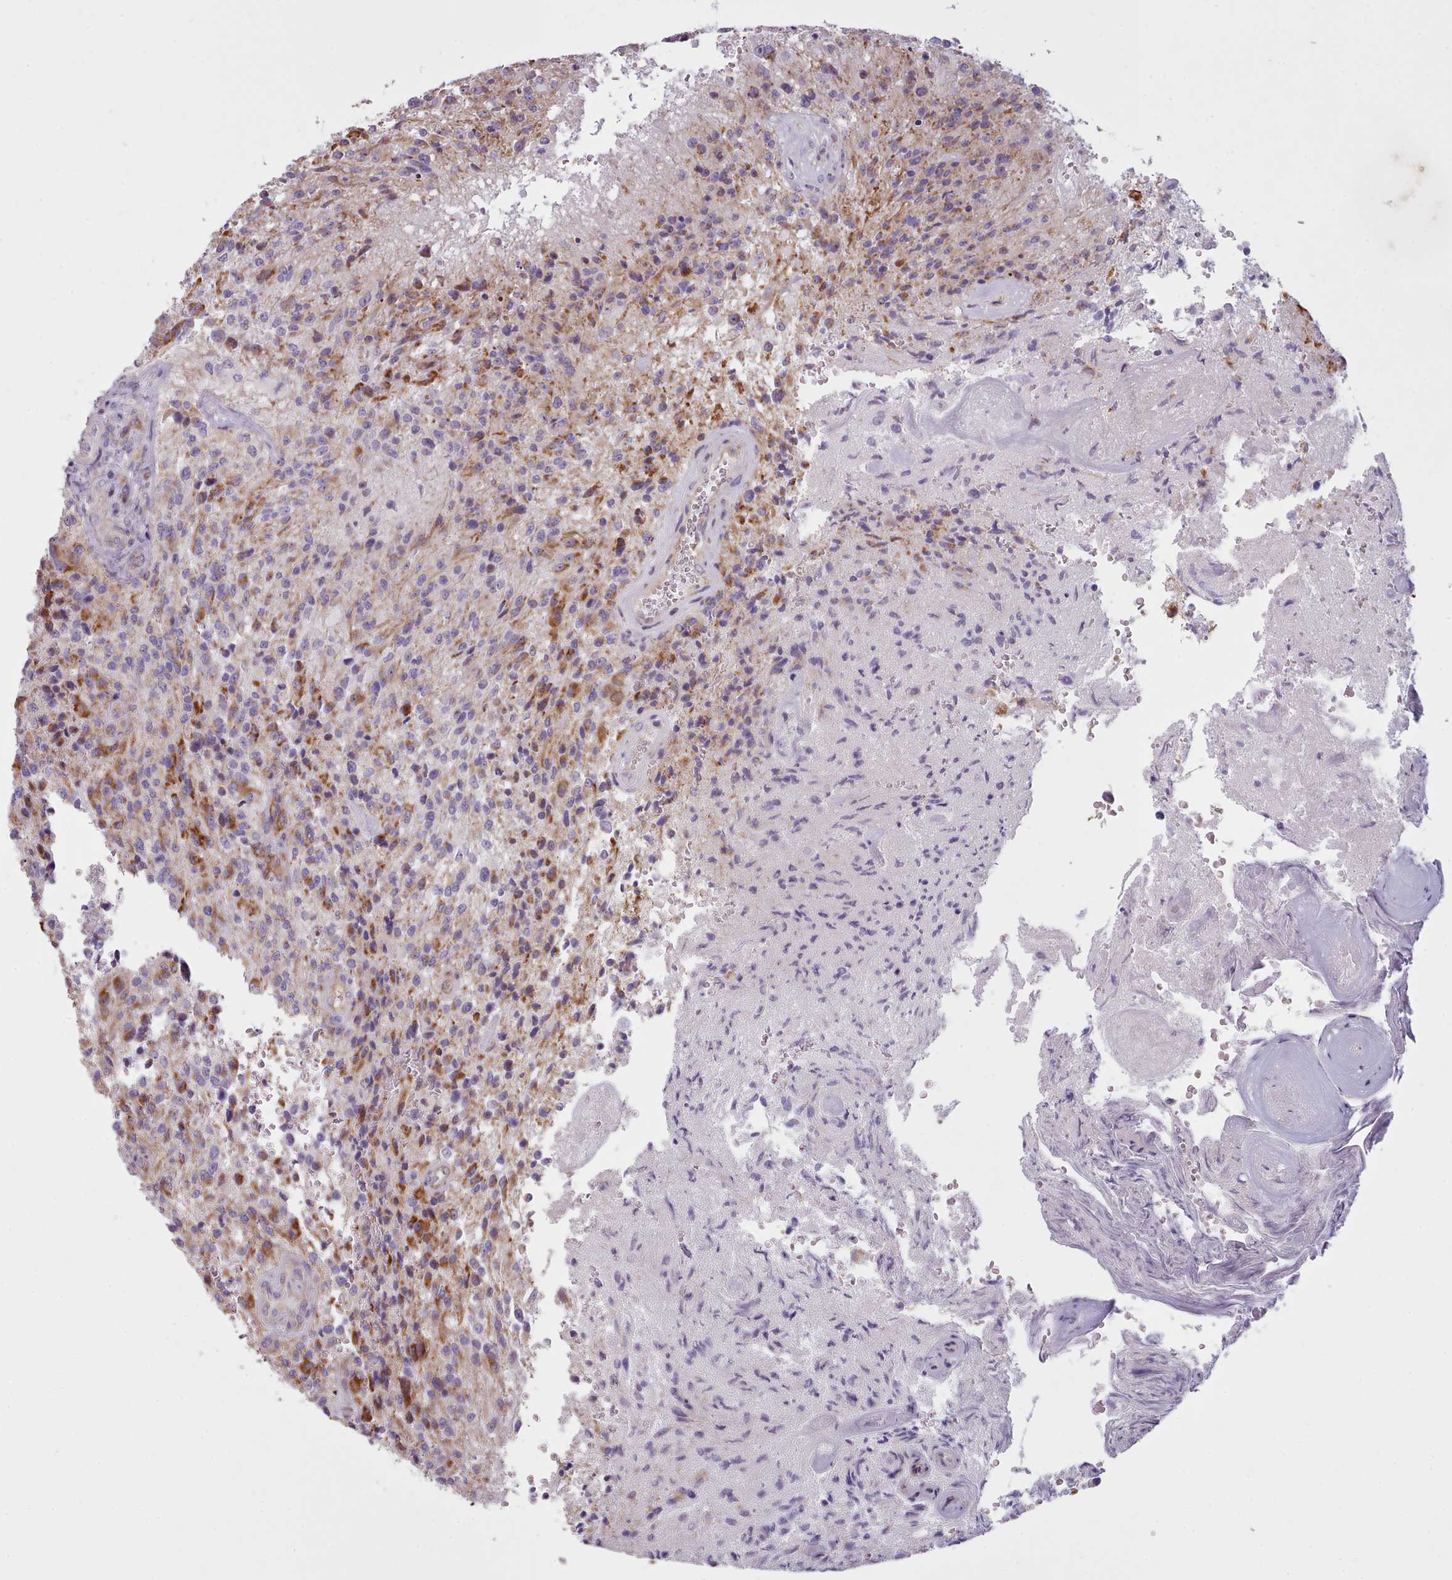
{"staining": {"intensity": "moderate", "quantity": "25%-75%", "location": "cytoplasmic/membranous"}, "tissue": "glioma", "cell_type": "Tumor cells", "image_type": "cancer", "snomed": [{"axis": "morphology", "description": "Normal tissue, NOS"}, {"axis": "morphology", "description": "Glioma, malignant, High grade"}, {"axis": "topography", "description": "Cerebral cortex"}], "caption": "Human high-grade glioma (malignant) stained with a brown dye reveals moderate cytoplasmic/membranous positive positivity in about 25%-75% of tumor cells.", "gene": "SLC52A3", "patient": {"sex": "male", "age": 56}}